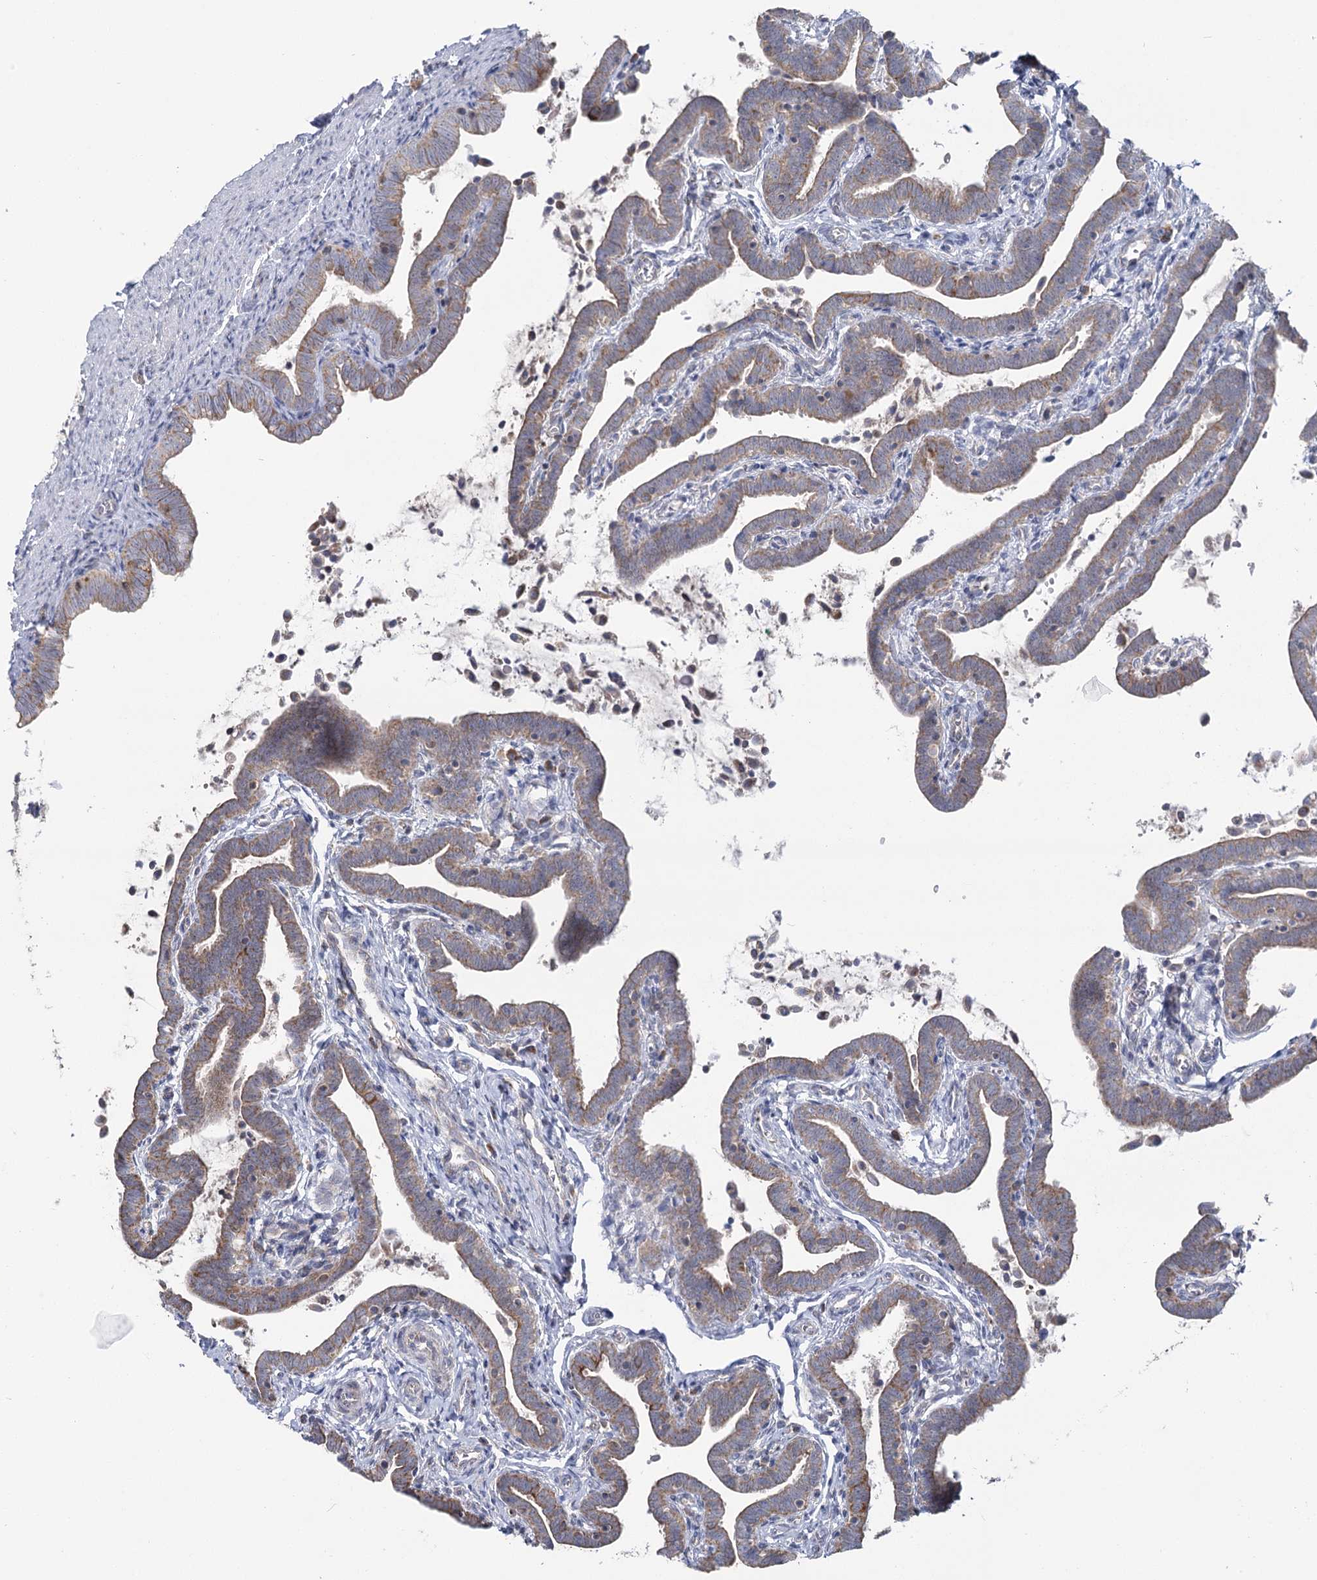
{"staining": {"intensity": "moderate", "quantity": "25%-75%", "location": "cytoplasmic/membranous"}, "tissue": "fallopian tube", "cell_type": "Glandular cells", "image_type": "normal", "snomed": [{"axis": "morphology", "description": "Normal tissue, NOS"}, {"axis": "topography", "description": "Fallopian tube"}], "caption": "Protein analysis of benign fallopian tube displays moderate cytoplasmic/membranous expression in approximately 25%-75% of glandular cells.", "gene": "ACOX2", "patient": {"sex": "female", "age": 36}}